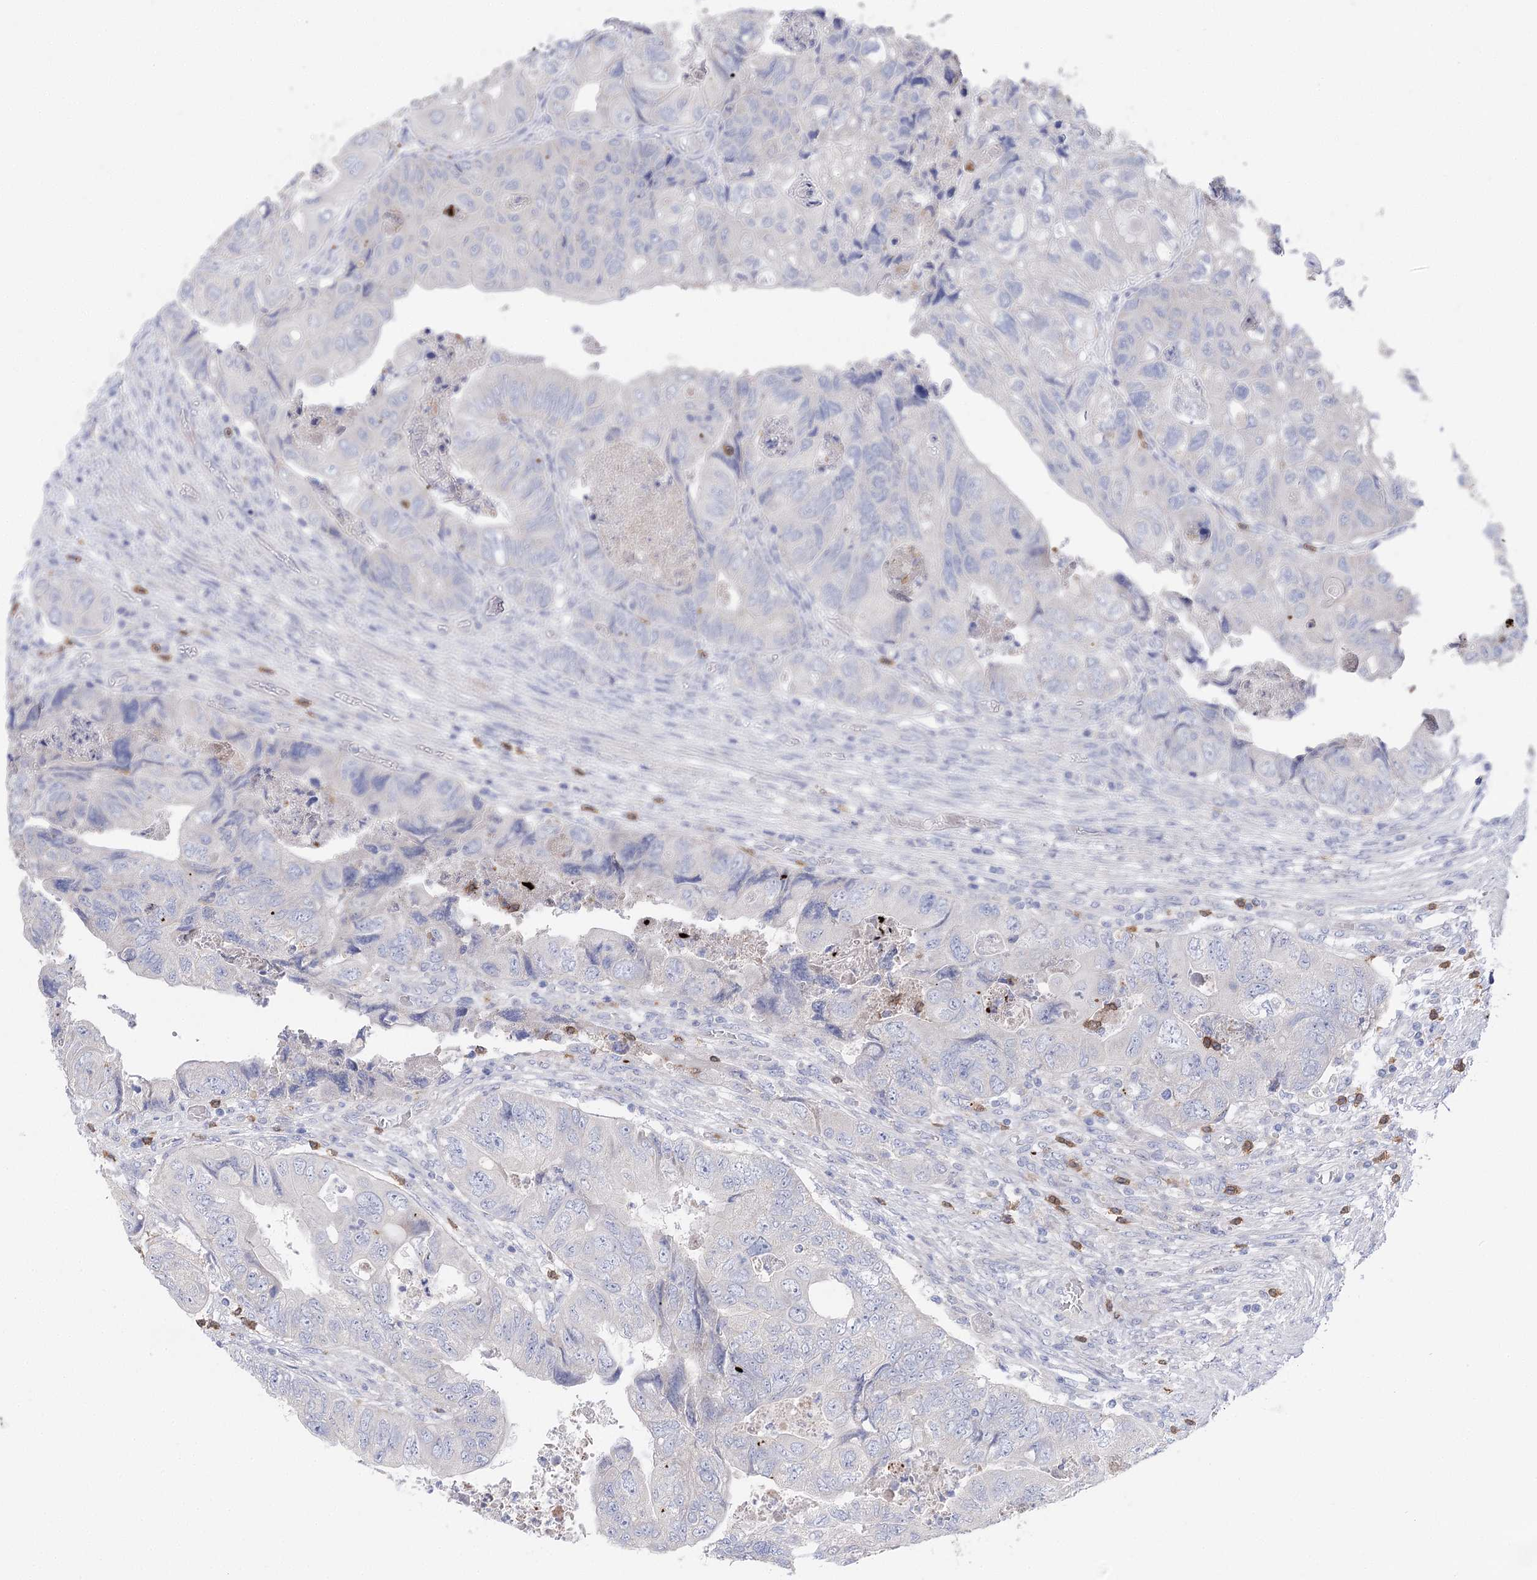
{"staining": {"intensity": "negative", "quantity": "none", "location": "none"}, "tissue": "colorectal cancer", "cell_type": "Tumor cells", "image_type": "cancer", "snomed": [{"axis": "morphology", "description": "Adenocarcinoma, NOS"}, {"axis": "topography", "description": "Rectum"}], "caption": "Protein analysis of colorectal cancer displays no significant positivity in tumor cells. The staining is performed using DAB brown chromogen with nuclei counter-stained in using hematoxylin.", "gene": "NRAP", "patient": {"sex": "male", "age": 63}}